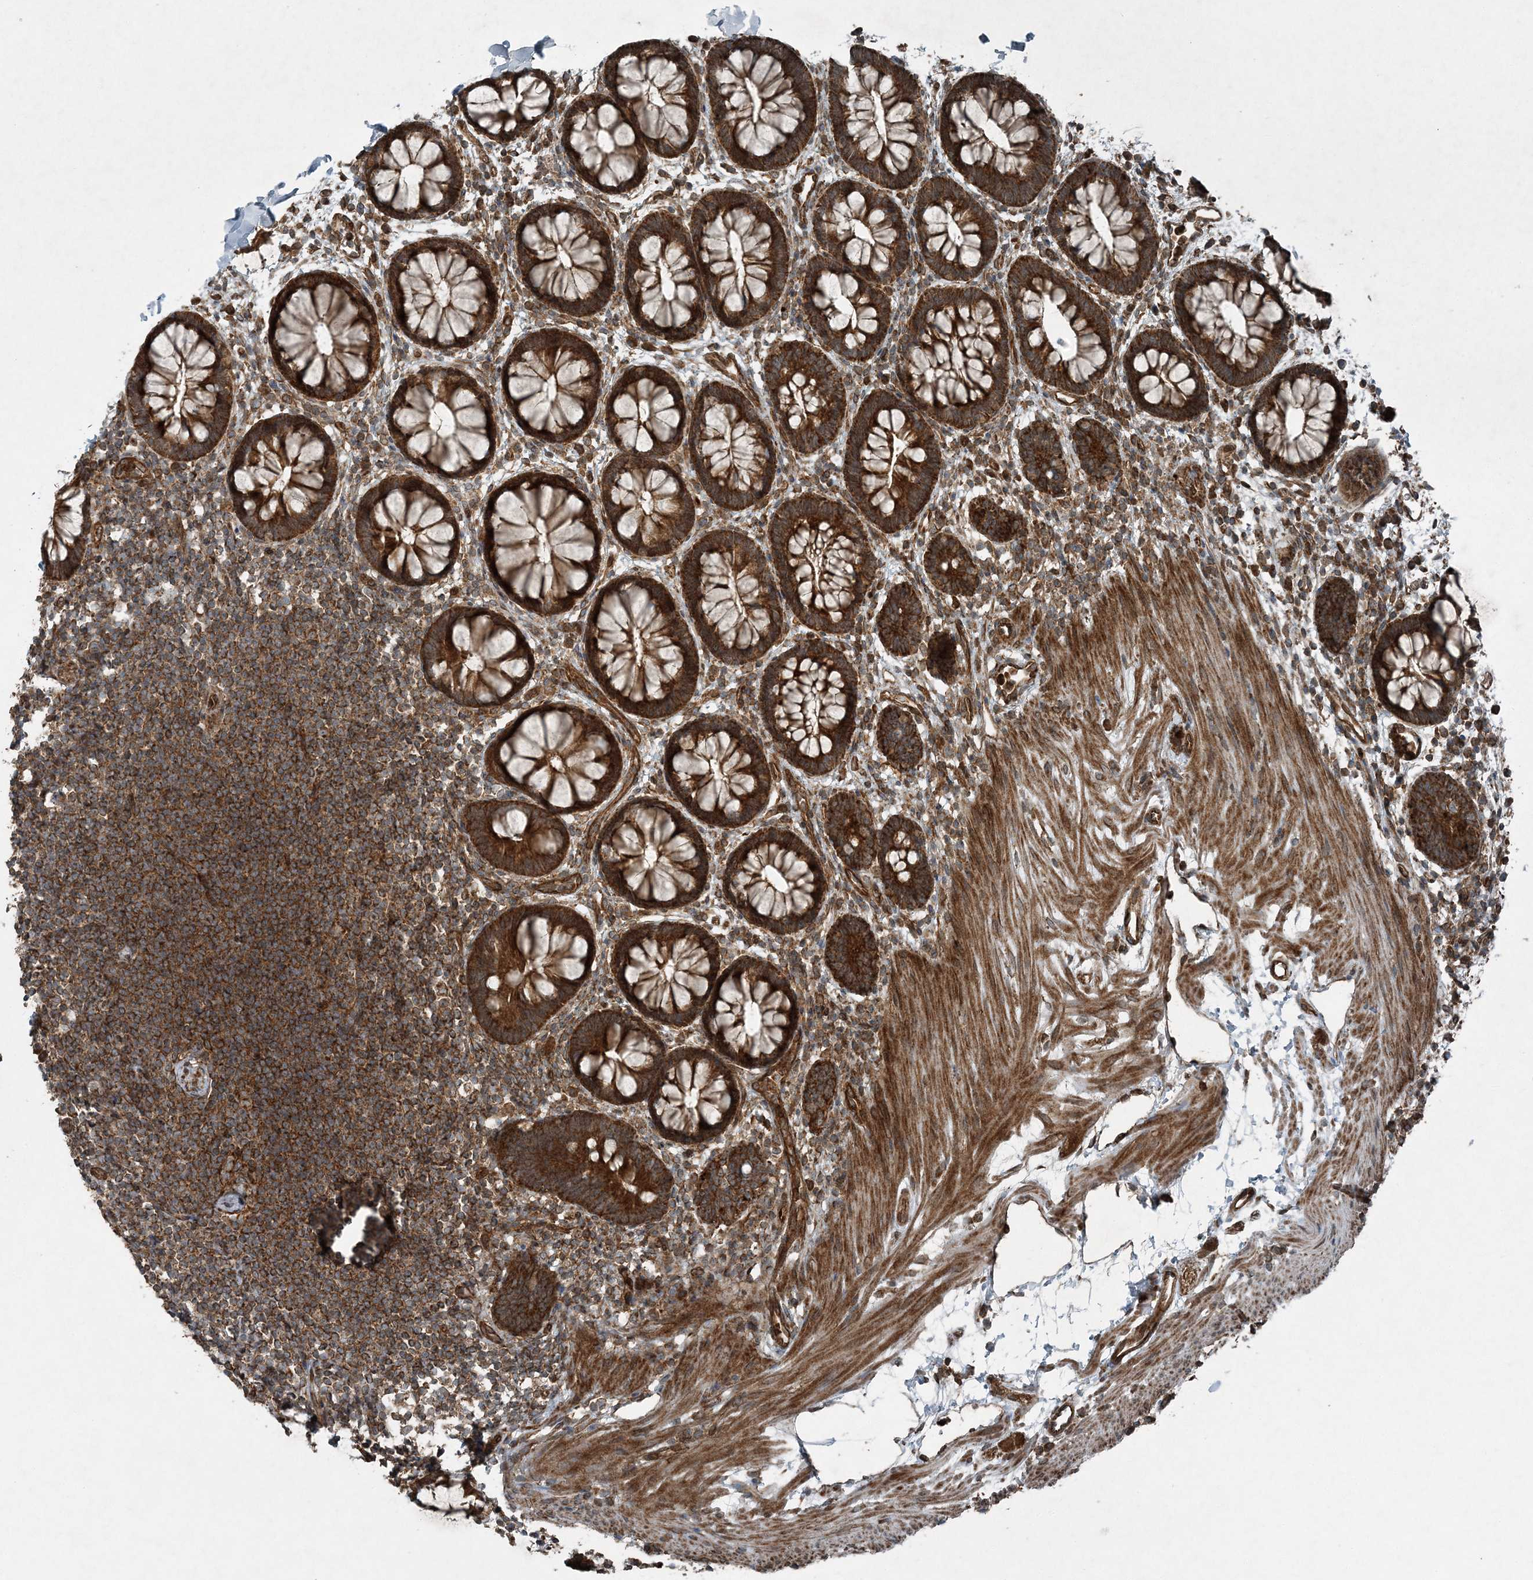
{"staining": {"intensity": "strong", "quantity": ">75%", "location": "cytoplasmic/membranous"}, "tissue": "rectum", "cell_type": "Glandular cells", "image_type": "normal", "snomed": [{"axis": "morphology", "description": "Normal tissue, NOS"}, {"axis": "topography", "description": "Rectum"}], "caption": "Immunohistochemical staining of normal human rectum exhibits >75% levels of strong cytoplasmic/membranous protein positivity in about >75% of glandular cells. The staining was performed using DAB, with brown indicating positive protein expression. Nuclei are stained blue with hematoxylin.", "gene": "COPS7B", "patient": {"sex": "female", "age": 24}}